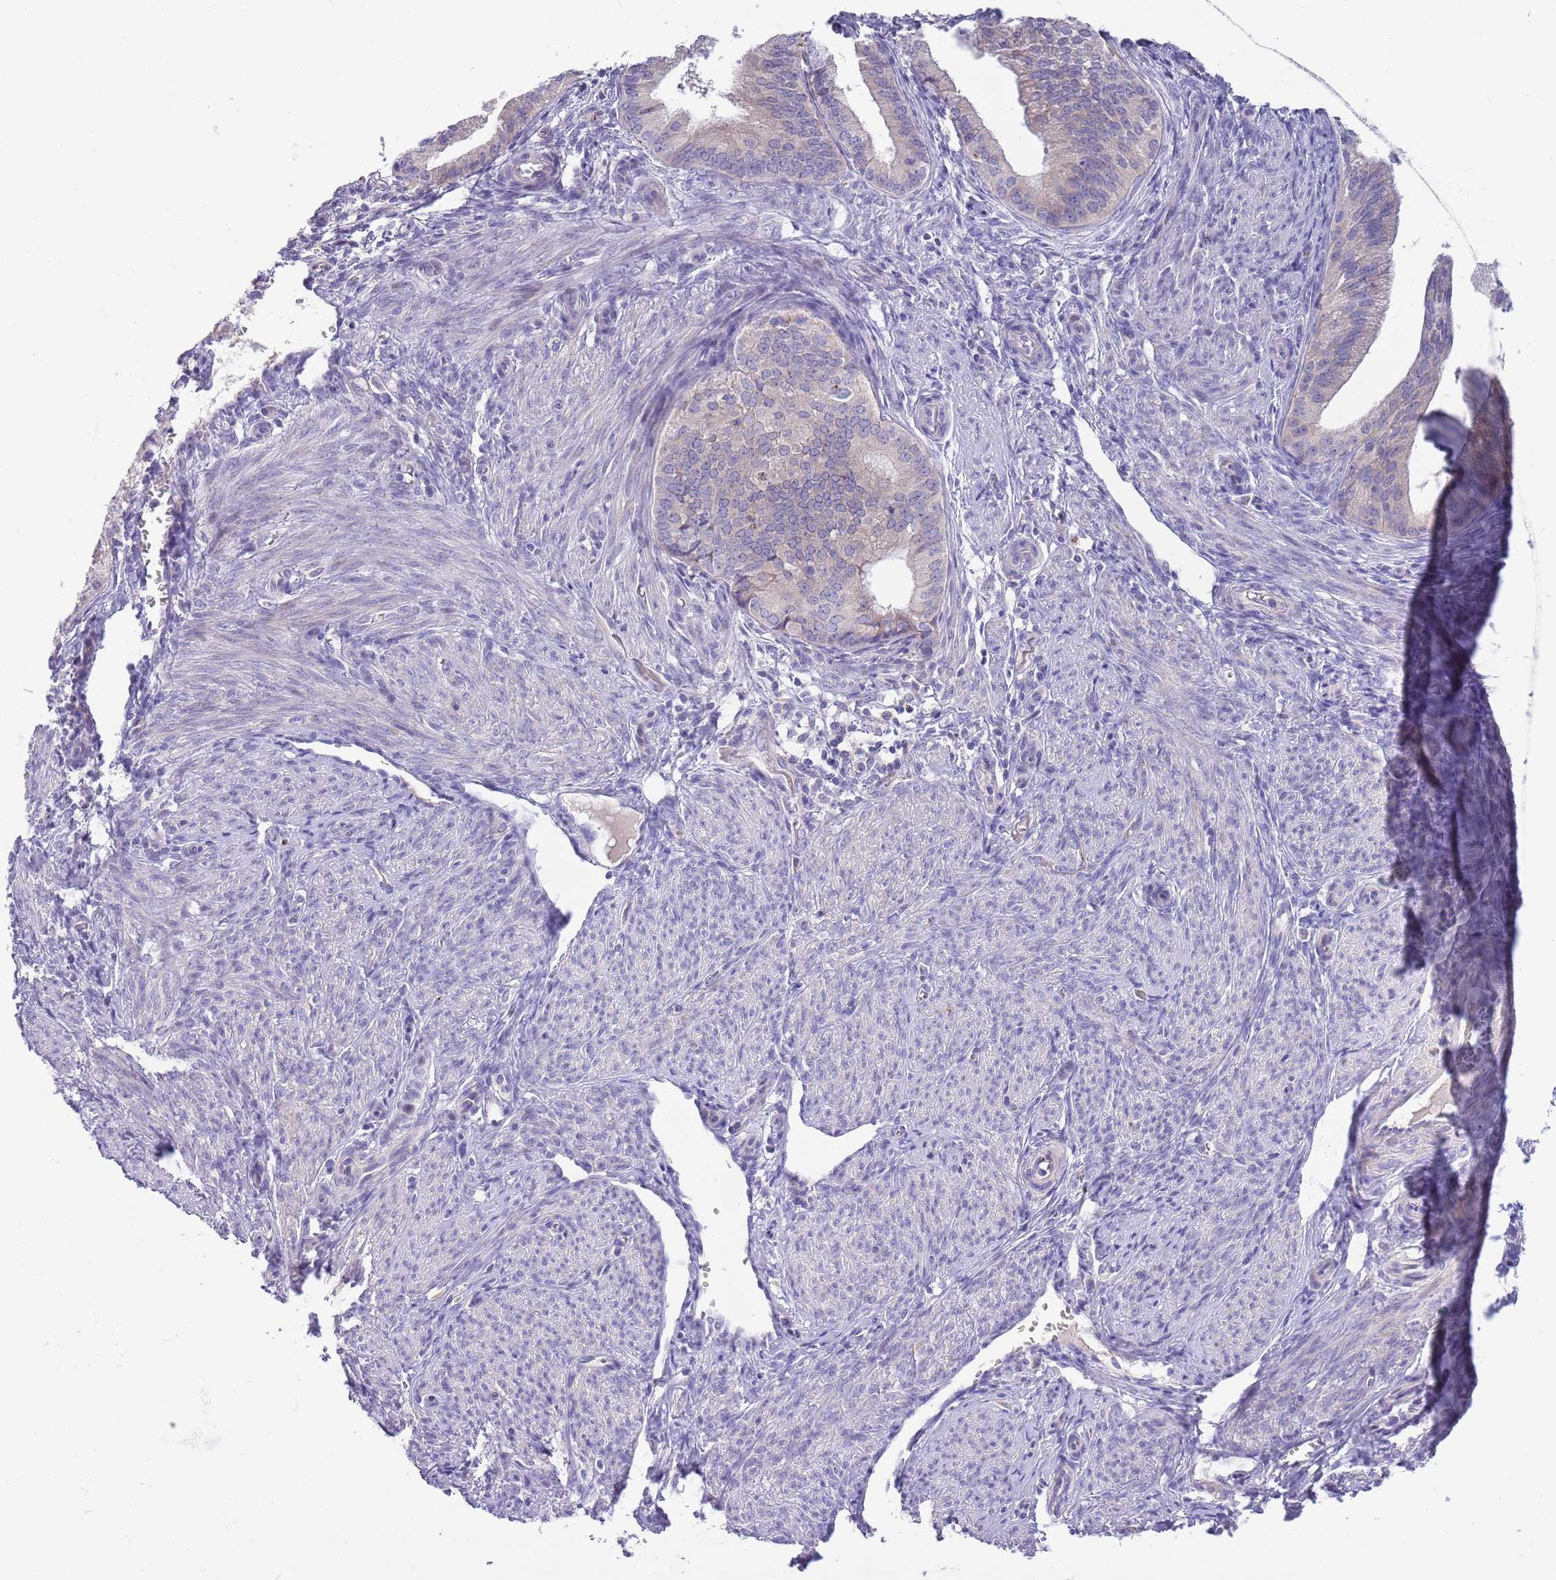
{"staining": {"intensity": "weak", "quantity": "<25%", "location": "cytoplasmic/membranous"}, "tissue": "endometrial cancer", "cell_type": "Tumor cells", "image_type": "cancer", "snomed": [{"axis": "morphology", "description": "Adenocarcinoma, NOS"}, {"axis": "topography", "description": "Endometrium"}], "caption": "Immunohistochemical staining of endometrial cancer shows no significant staining in tumor cells.", "gene": "DDHD1", "patient": {"sex": "female", "age": 50}}